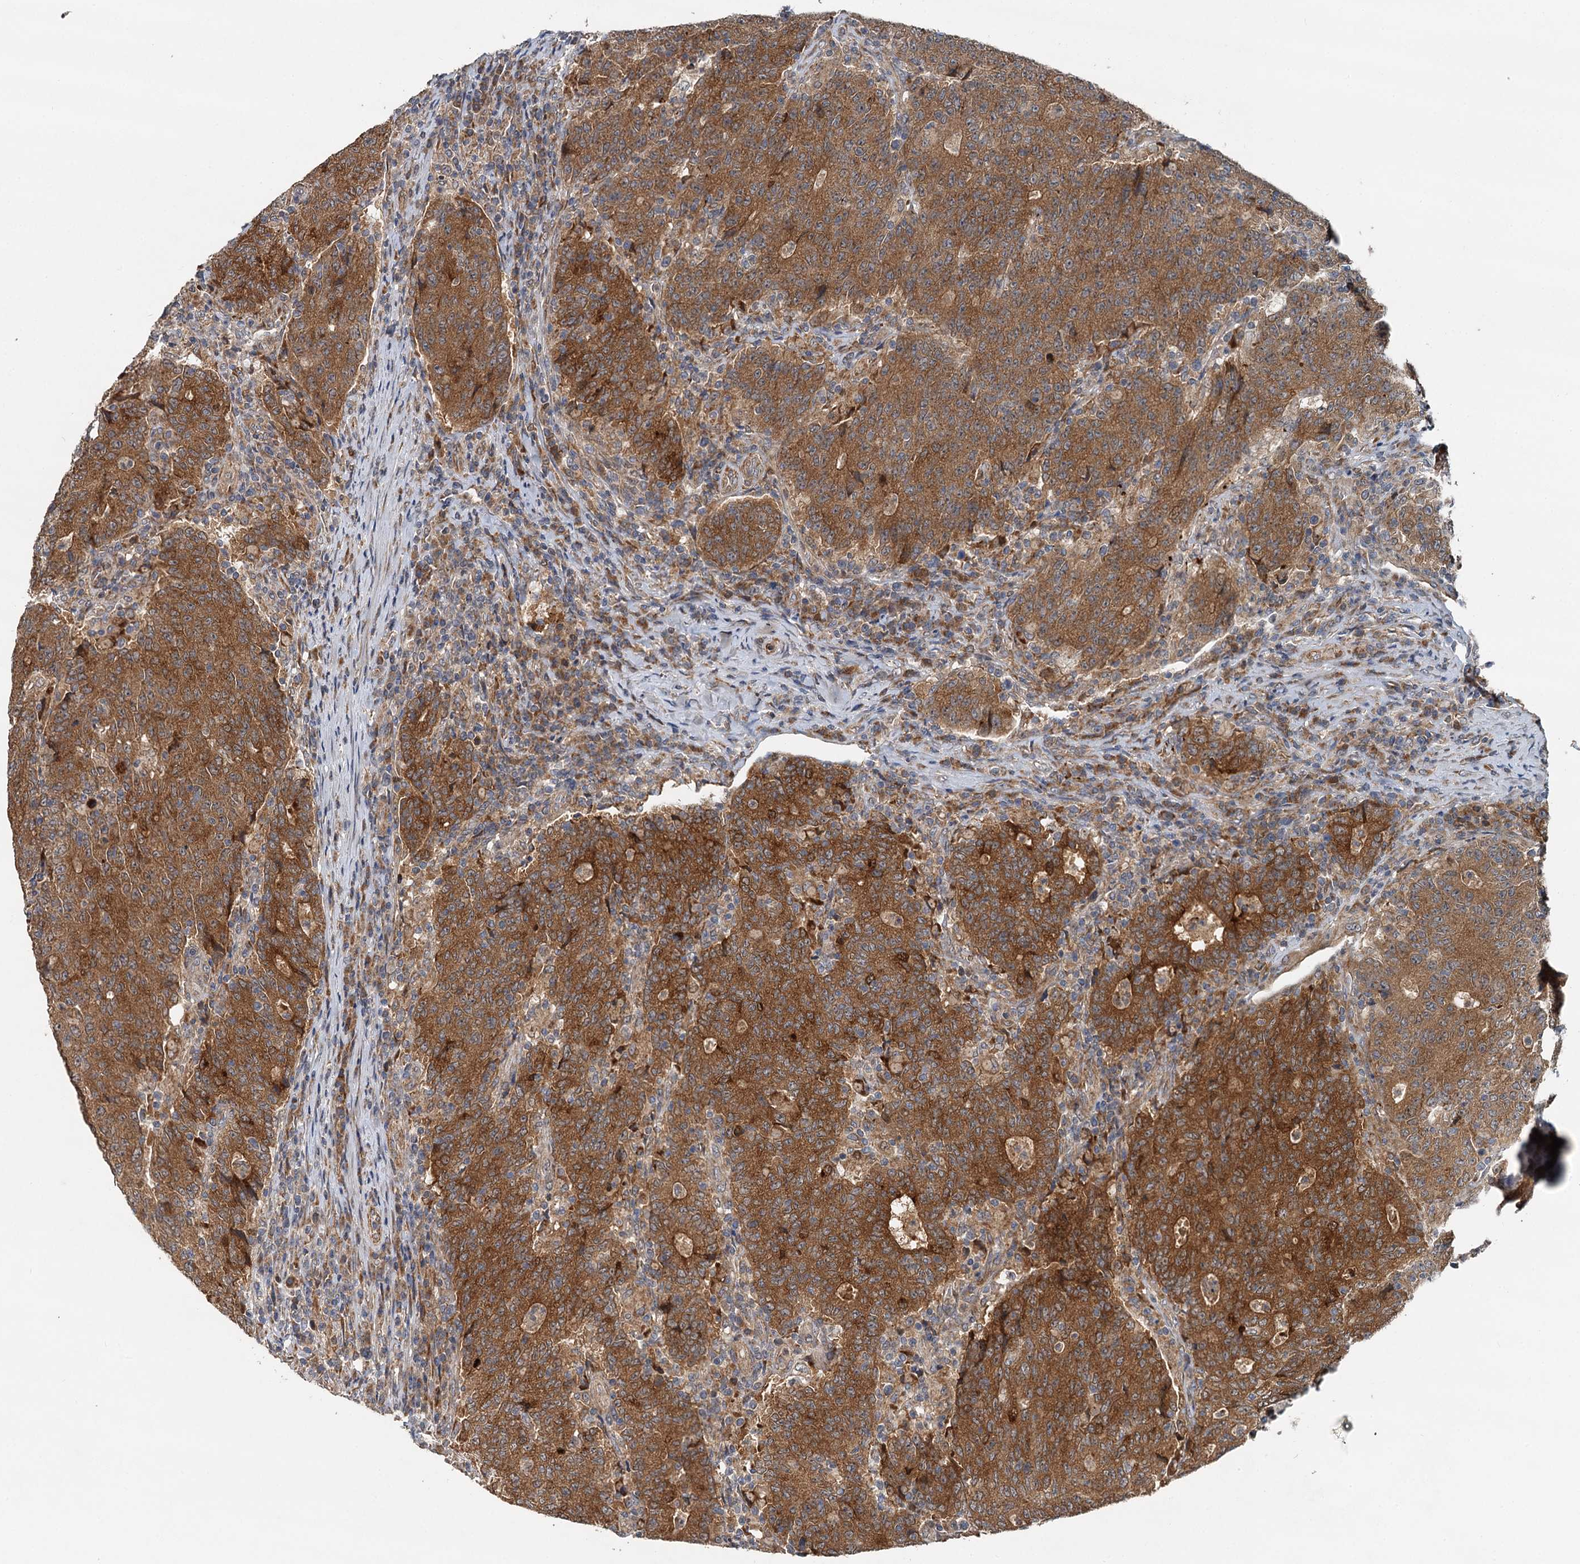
{"staining": {"intensity": "strong", "quantity": ">75%", "location": "cytoplasmic/membranous"}, "tissue": "colorectal cancer", "cell_type": "Tumor cells", "image_type": "cancer", "snomed": [{"axis": "morphology", "description": "Adenocarcinoma, NOS"}, {"axis": "topography", "description": "Colon"}], "caption": "Immunohistochemical staining of human colorectal cancer shows high levels of strong cytoplasmic/membranous expression in approximately >75% of tumor cells. The staining was performed using DAB (3,3'-diaminobenzidine) to visualize the protein expression in brown, while the nuclei were stained in blue with hematoxylin (Magnification: 20x).", "gene": "LRRK2", "patient": {"sex": "female", "age": 75}}